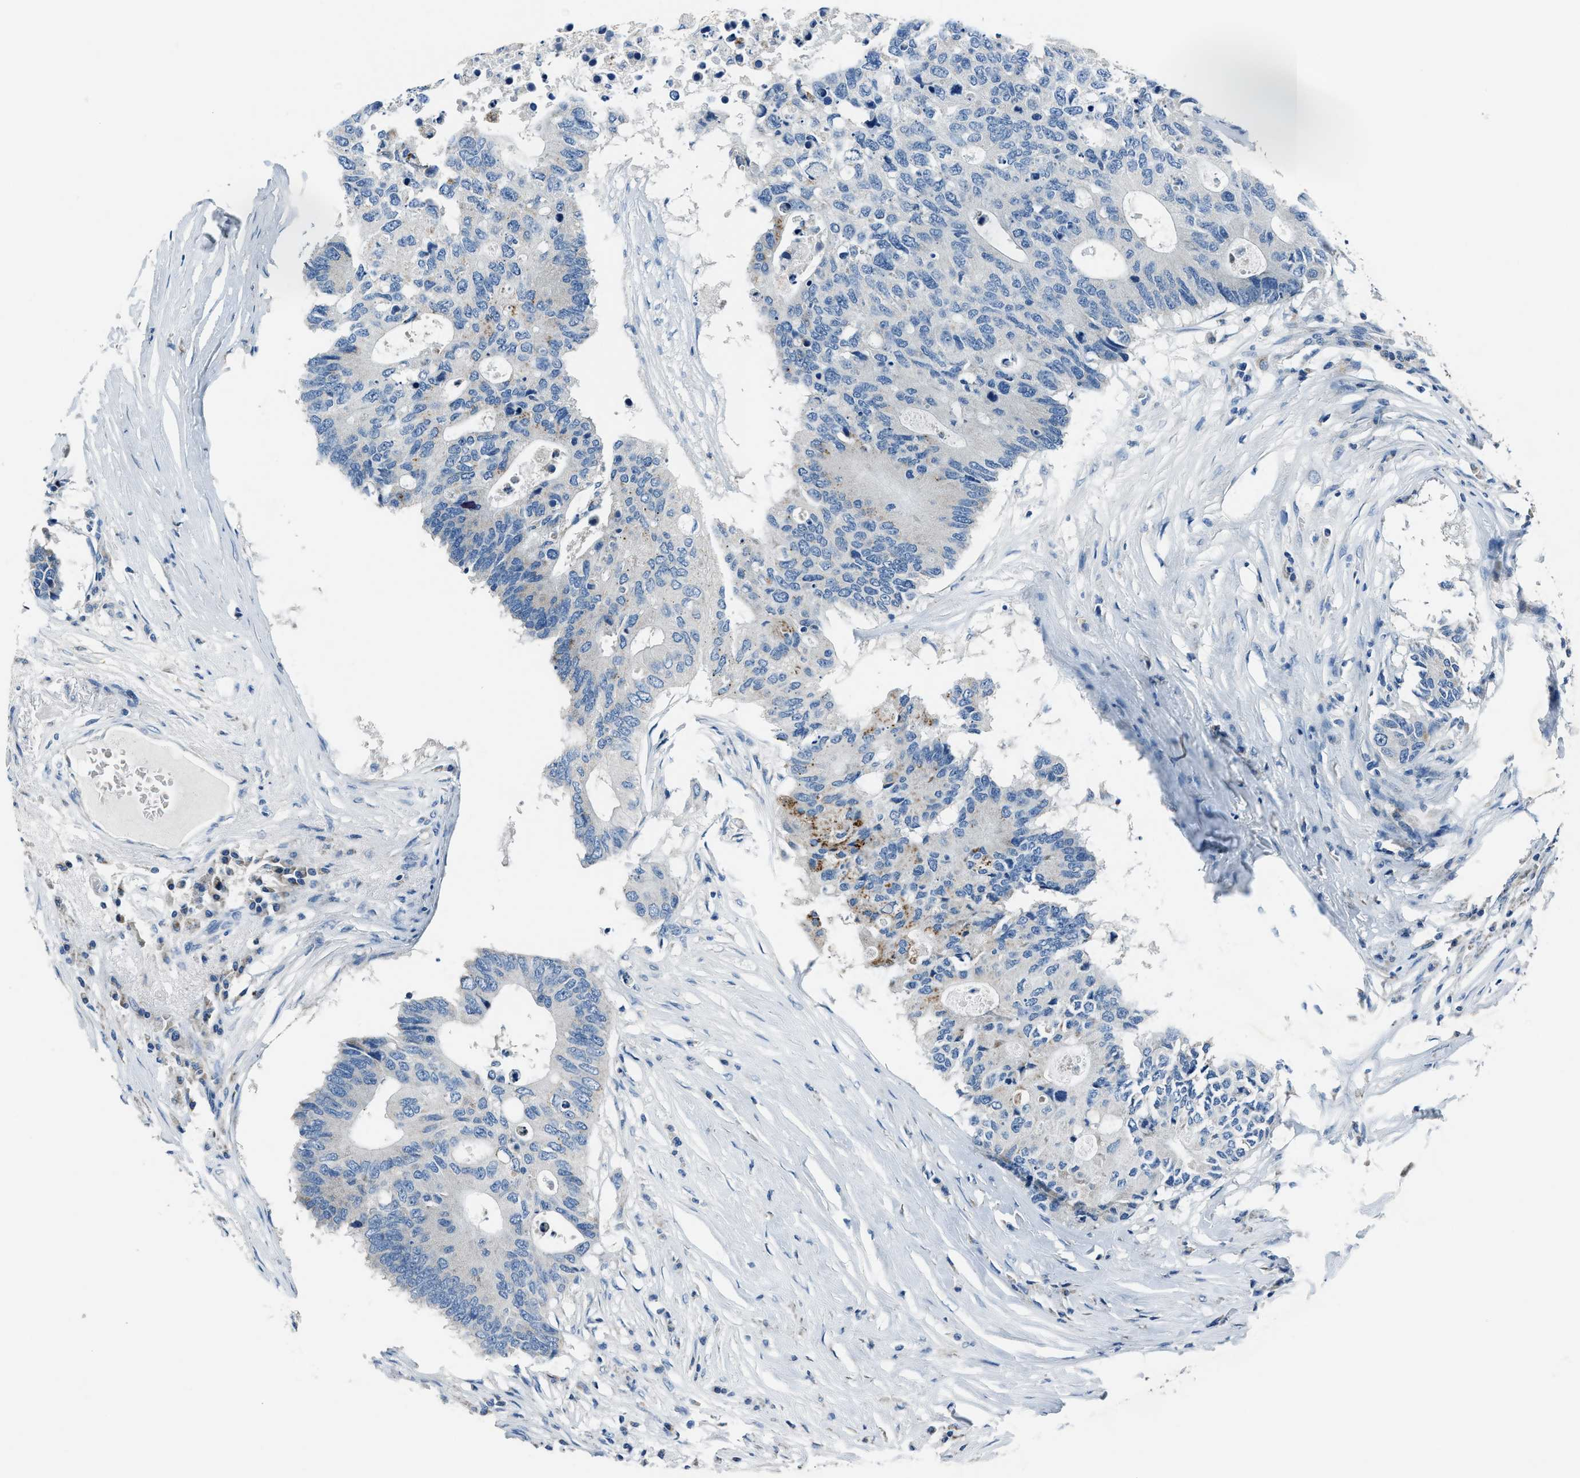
{"staining": {"intensity": "negative", "quantity": "none", "location": "none"}, "tissue": "colorectal cancer", "cell_type": "Tumor cells", "image_type": "cancer", "snomed": [{"axis": "morphology", "description": "Adenocarcinoma, NOS"}, {"axis": "topography", "description": "Colon"}], "caption": "Immunohistochemistry micrograph of neoplastic tissue: colorectal cancer stained with DAB displays no significant protein staining in tumor cells. The staining is performed using DAB brown chromogen with nuclei counter-stained in using hematoxylin.", "gene": "ADAM2", "patient": {"sex": "male", "age": 71}}